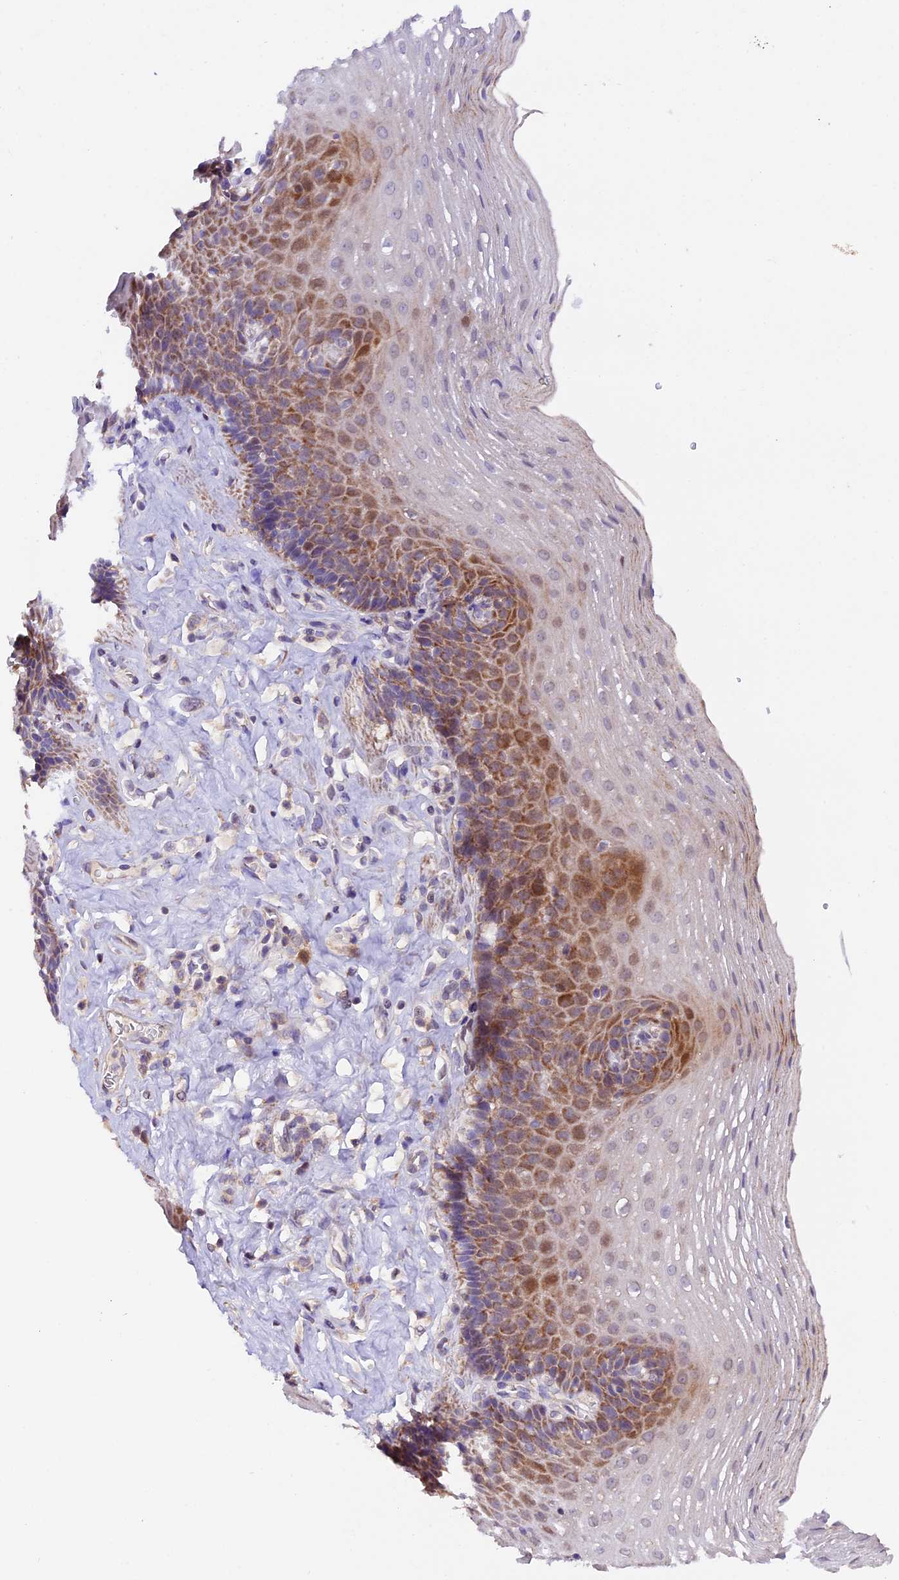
{"staining": {"intensity": "moderate", "quantity": "25%-75%", "location": "cytoplasmic/membranous"}, "tissue": "esophagus", "cell_type": "Squamous epithelial cells", "image_type": "normal", "snomed": [{"axis": "morphology", "description": "Normal tissue, NOS"}, {"axis": "topography", "description": "Esophagus"}], "caption": "The immunohistochemical stain highlights moderate cytoplasmic/membranous positivity in squamous epithelial cells of unremarkable esophagus. Ihc stains the protein of interest in brown and the nuclei are stained blue.", "gene": "DDX28", "patient": {"sex": "female", "age": 66}}